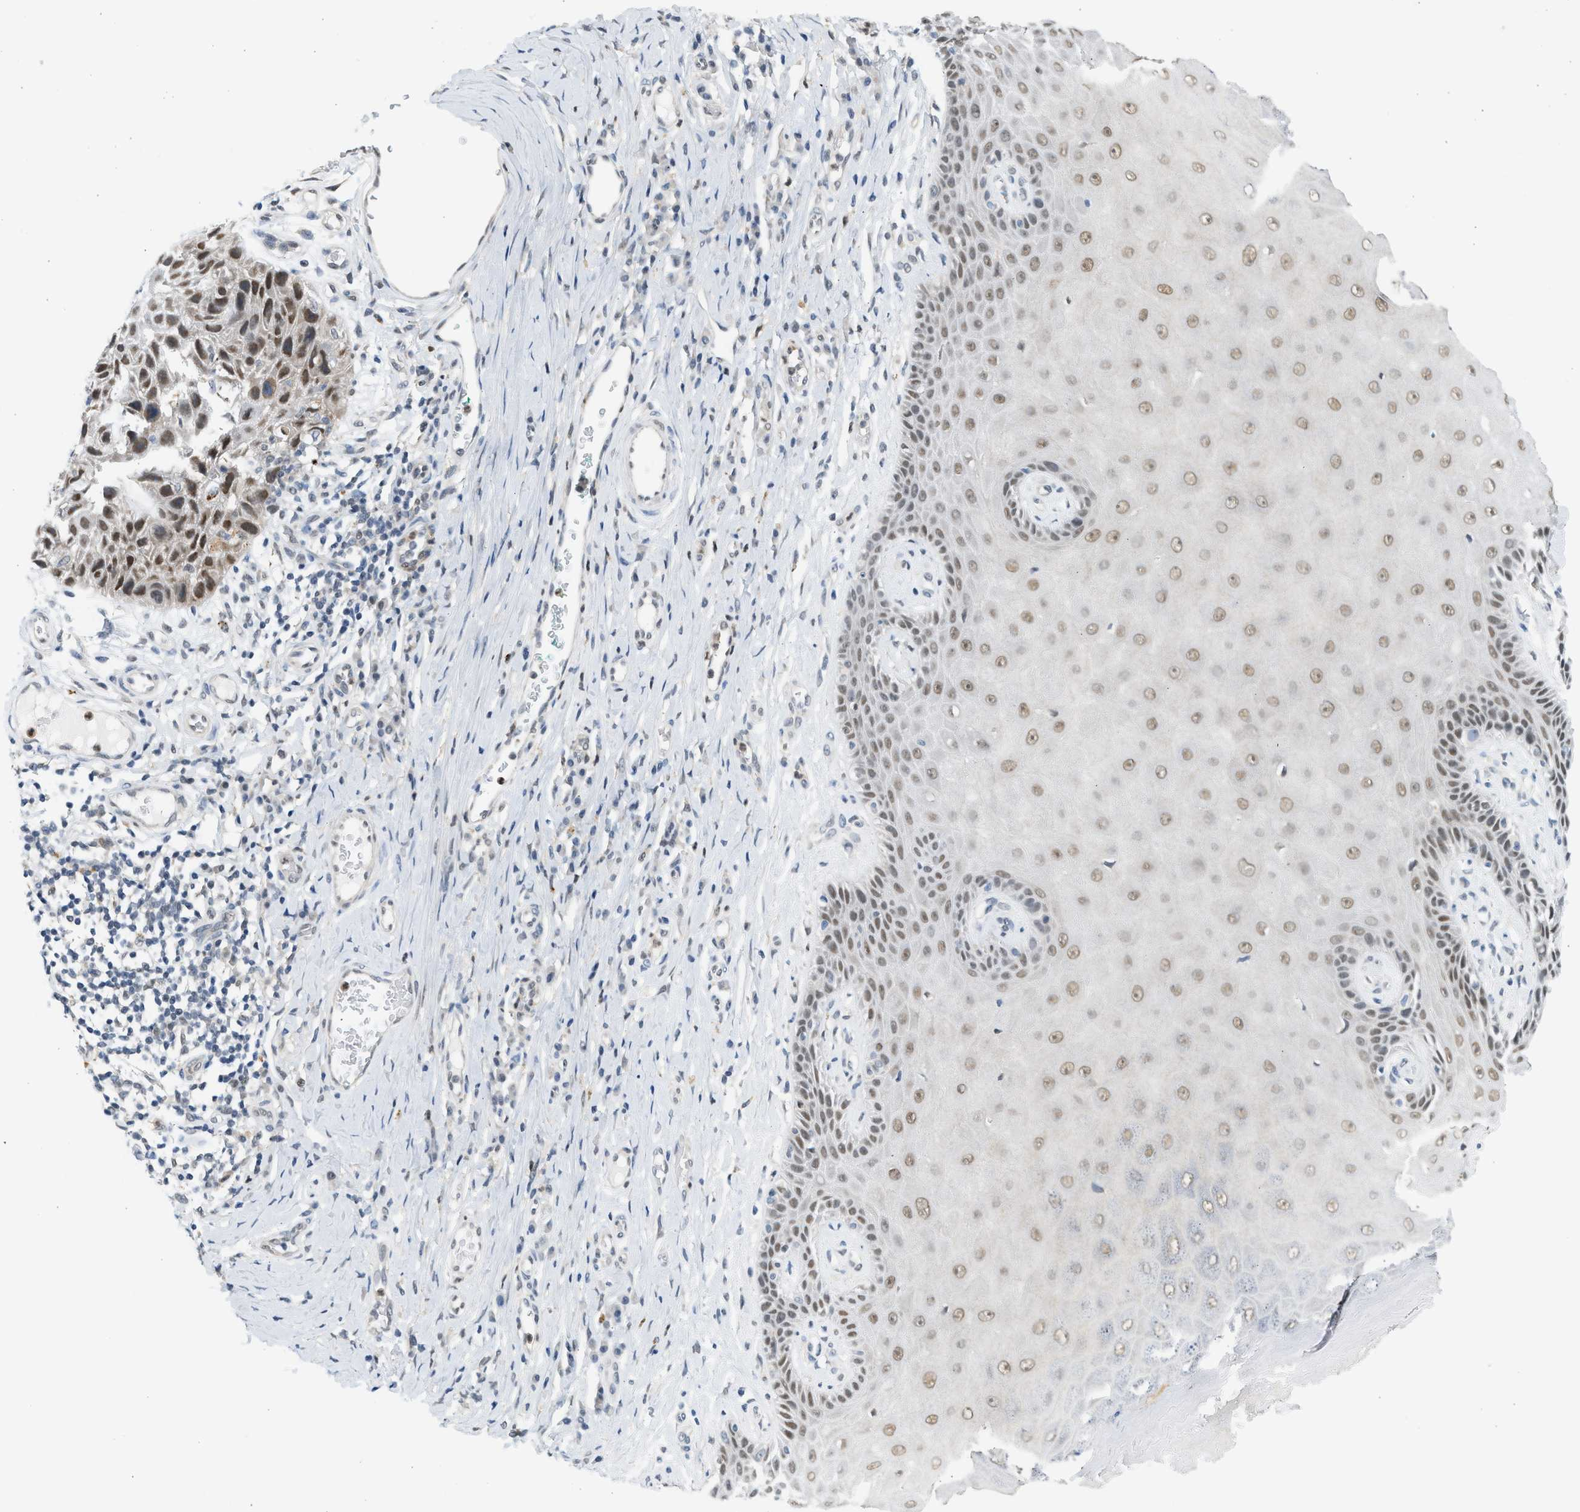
{"staining": {"intensity": "weak", "quantity": "25%-75%", "location": "nuclear"}, "tissue": "skin", "cell_type": "Epidermal cells", "image_type": "normal", "snomed": [{"axis": "morphology", "description": "Normal tissue, NOS"}, {"axis": "topography", "description": "Vulva"}], "caption": "A low amount of weak nuclear positivity is present in about 25%-75% of epidermal cells in unremarkable skin. The protein is stained brown, and the nuclei are stained in blue (DAB IHC with brightfield microscopy, high magnification).", "gene": "HIPK1", "patient": {"sex": "female", "age": 73}}